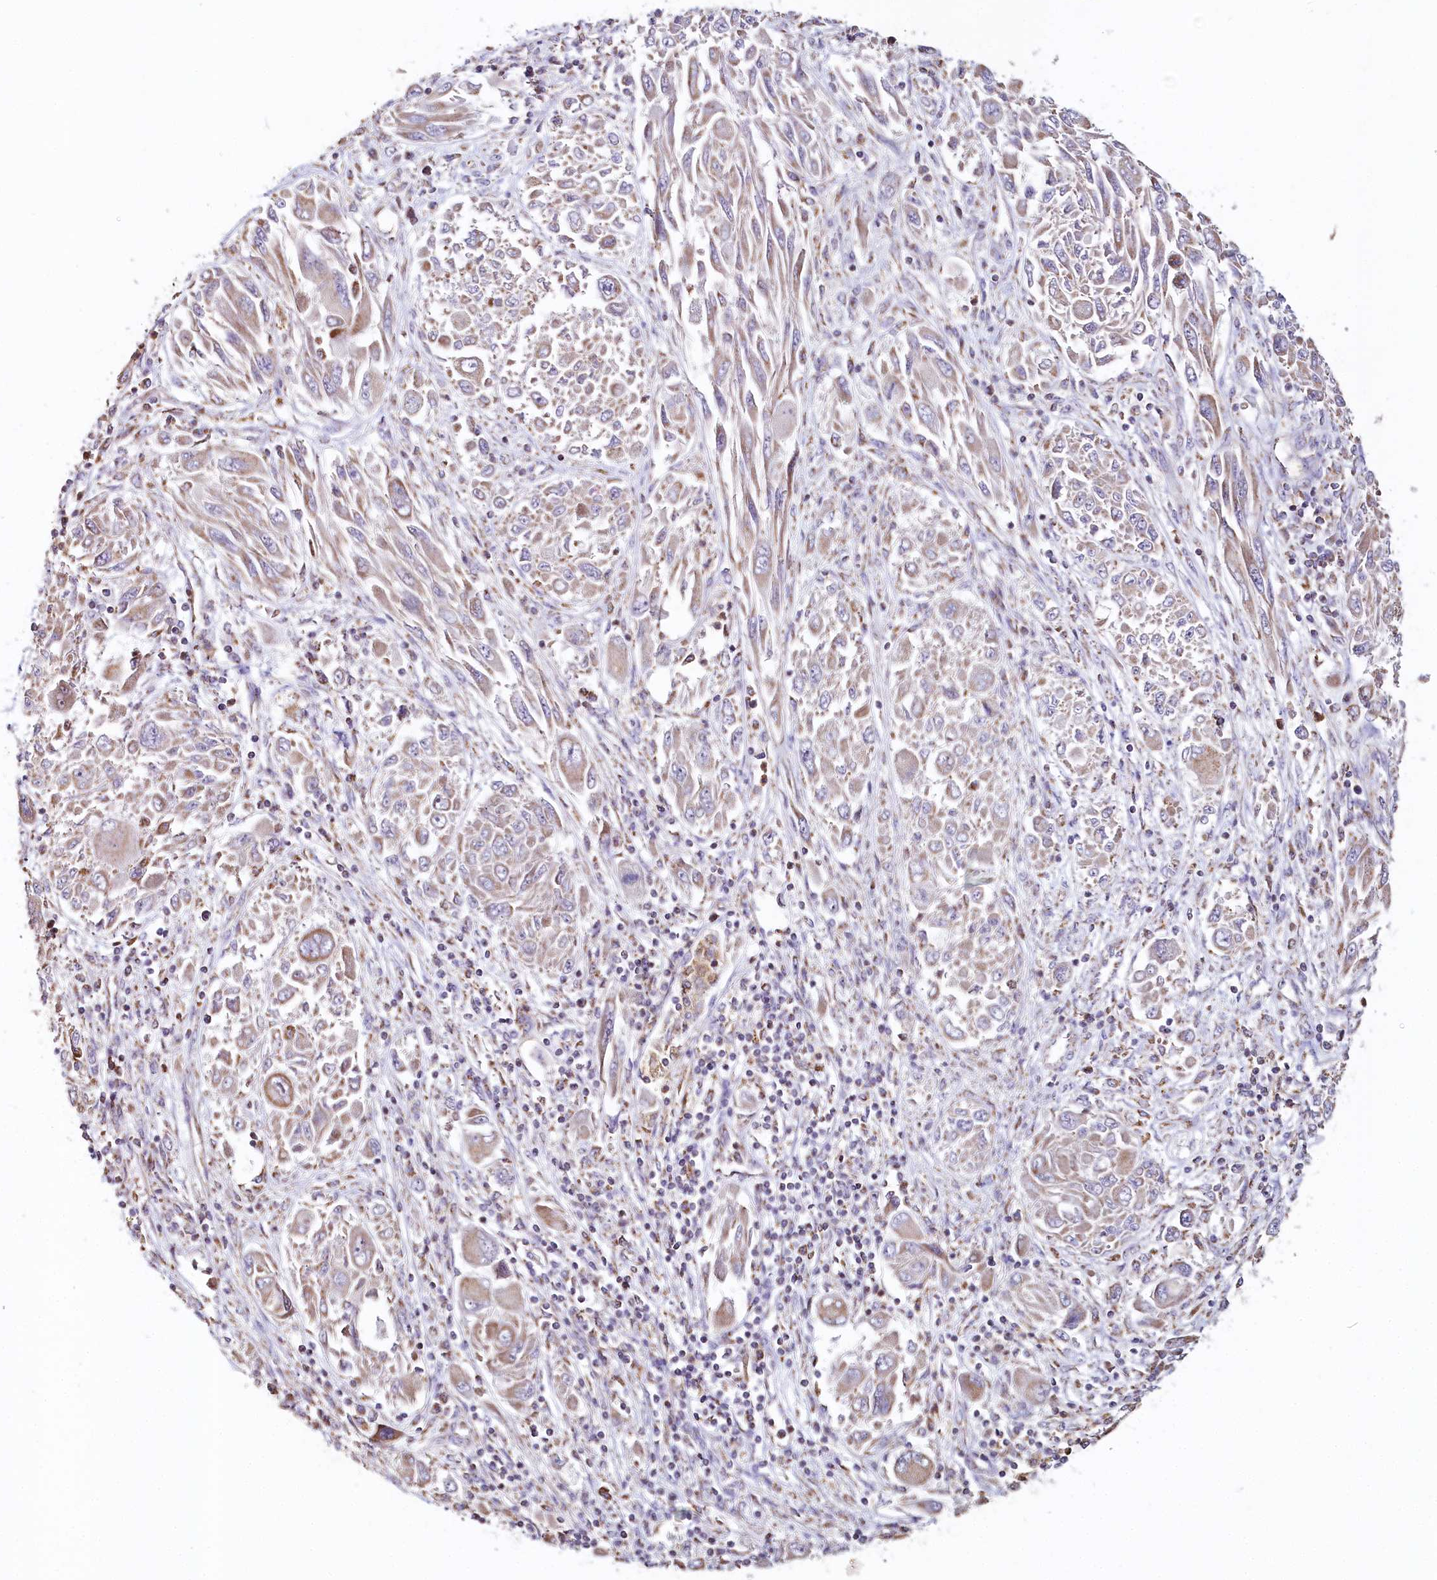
{"staining": {"intensity": "weak", "quantity": "25%-75%", "location": "cytoplasmic/membranous"}, "tissue": "melanoma", "cell_type": "Tumor cells", "image_type": "cancer", "snomed": [{"axis": "morphology", "description": "Malignant melanoma, NOS"}, {"axis": "topography", "description": "Skin"}], "caption": "A high-resolution histopathology image shows immunohistochemistry (IHC) staining of melanoma, which demonstrates weak cytoplasmic/membranous staining in approximately 25%-75% of tumor cells.", "gene": "MMP25", "patient": {"sex": "female", "age": 91}}